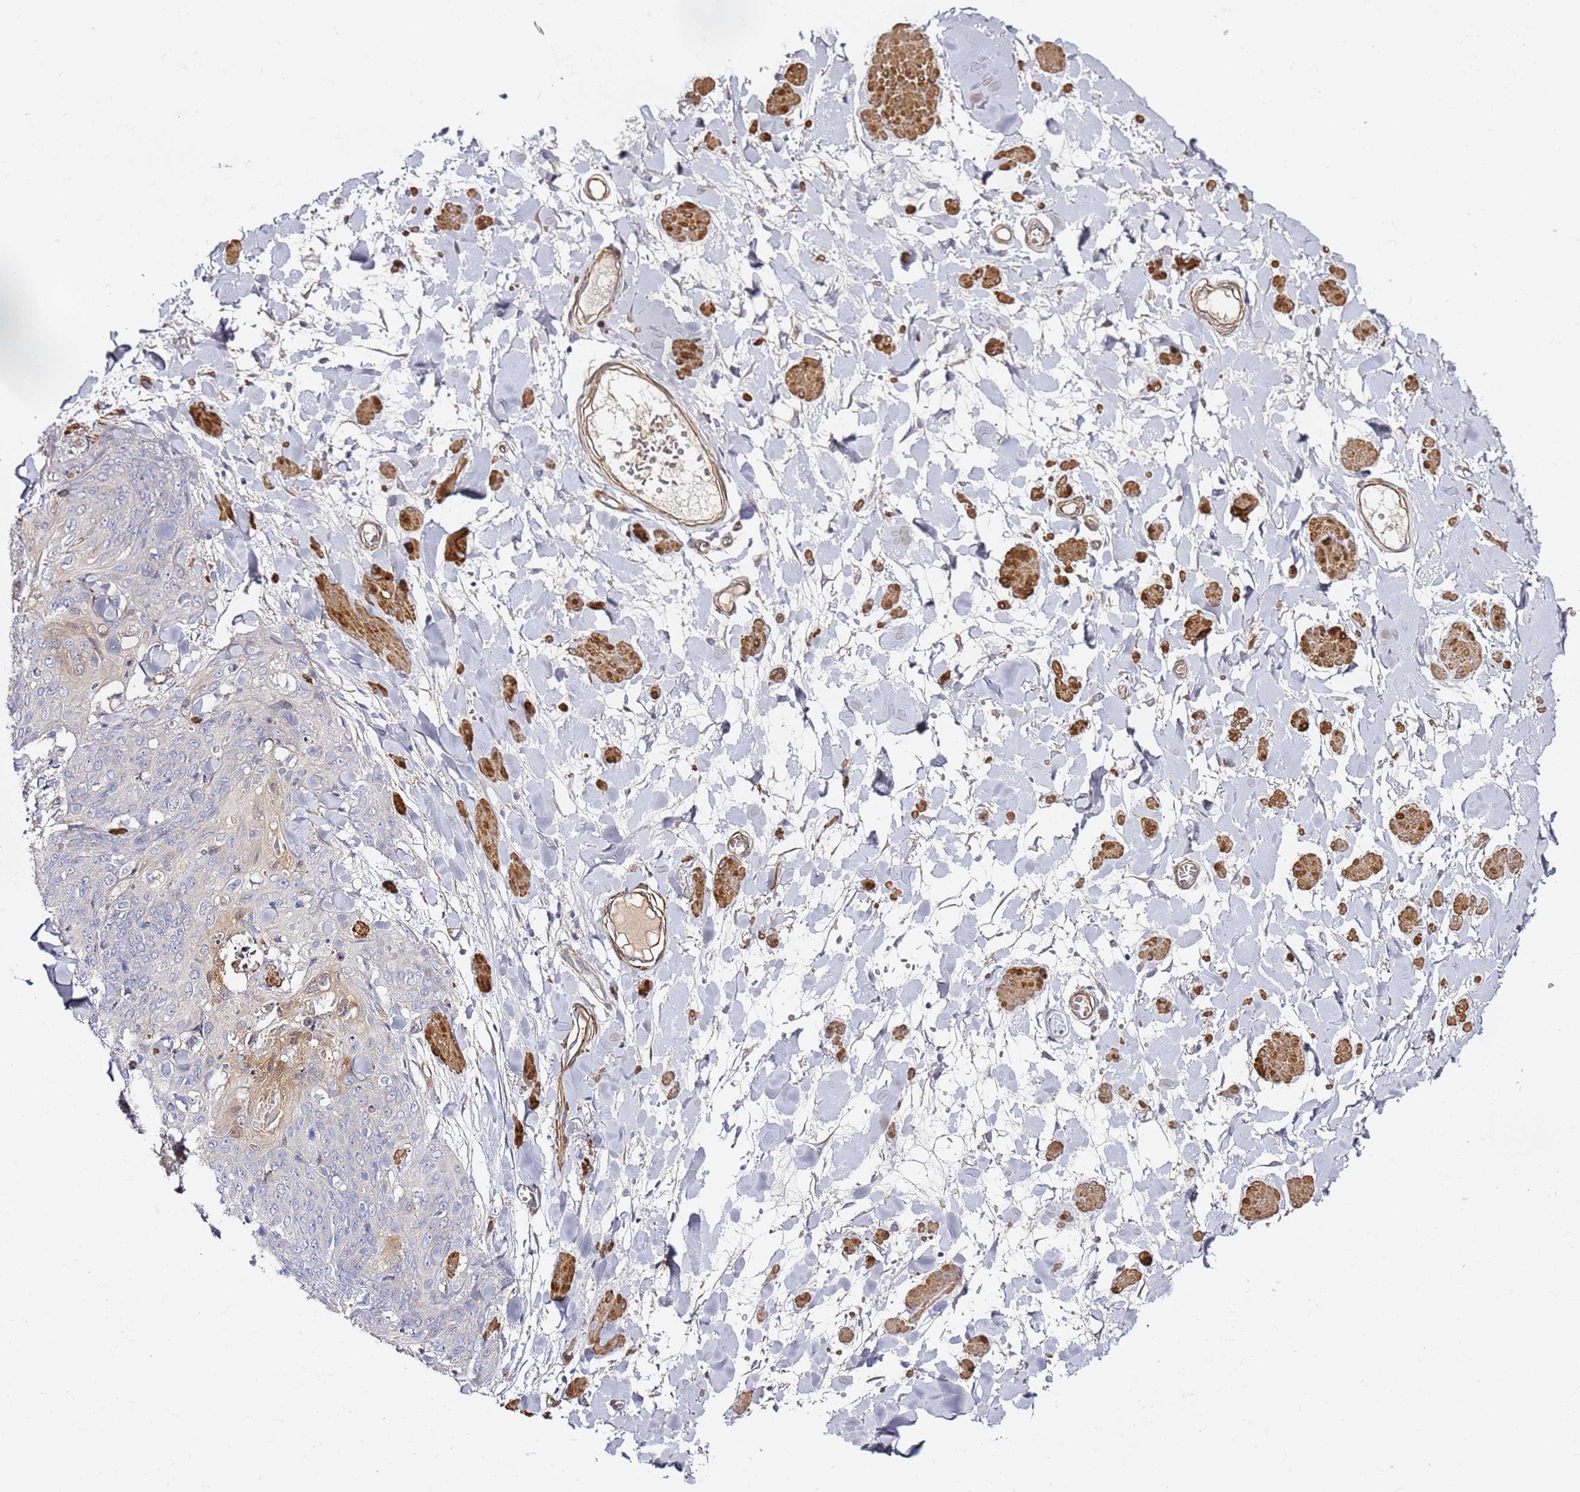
{"staining": {"intensity": "negative", "quantity": "none", "location": "none"}, "tissue": "skin cancer", "cell_type": "Tumor cells", "image_type": "cancer", "snomed": [{"axis": "morphology", "description": "Squamous cell carcinoma, NOS"}, {"axis": "topography", "description": "Skin"}, {"axis": "topography", "description": "Vulva"}], "caption": "The histopathology image displays no staining of tumor cells in skin cancer (squamous cell carcinoma).", "gene": "EPS8L1", "patient": {"sex": "female", "age": 85}}